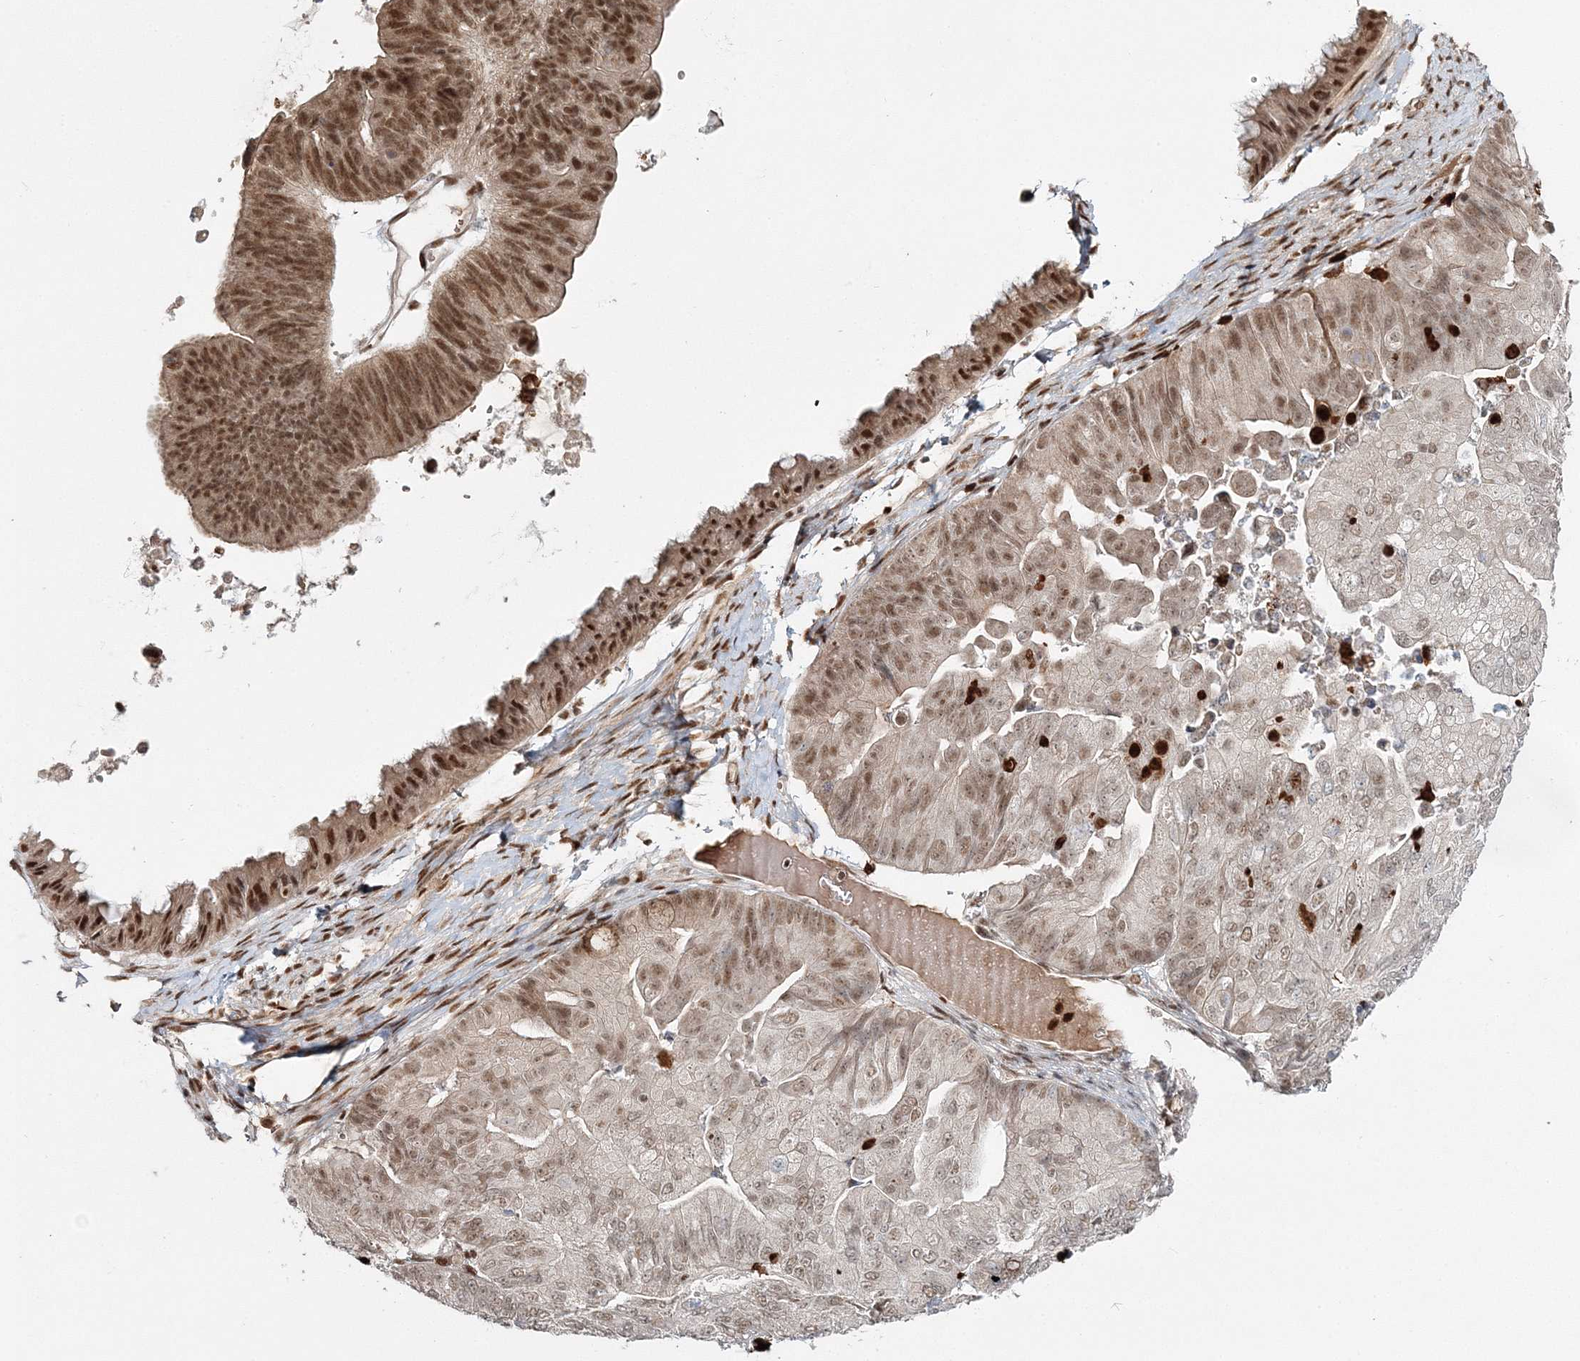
{"staining": {"intensity": "moderate", "quantity": "25%-75%", "location": "nuclear"}, "tissue": "ovarian cancer", "cell_type": "Tumor cells", "image_type": "cancer", "snomed": [{"axis": "morphology", "description": "Cystadenocarcinoma, mucinous, NOS"}, {"axis": "topography", "description": "Ovary"}], "caption": "Ovarian mucinous cystadenocarcinoma stained with immunohistochemistry reveals moderate nuclear staining in about 25%-75% of tumor cells.", "gene": "QRICH1", "patient": {"sex": "female", "age": 61}}